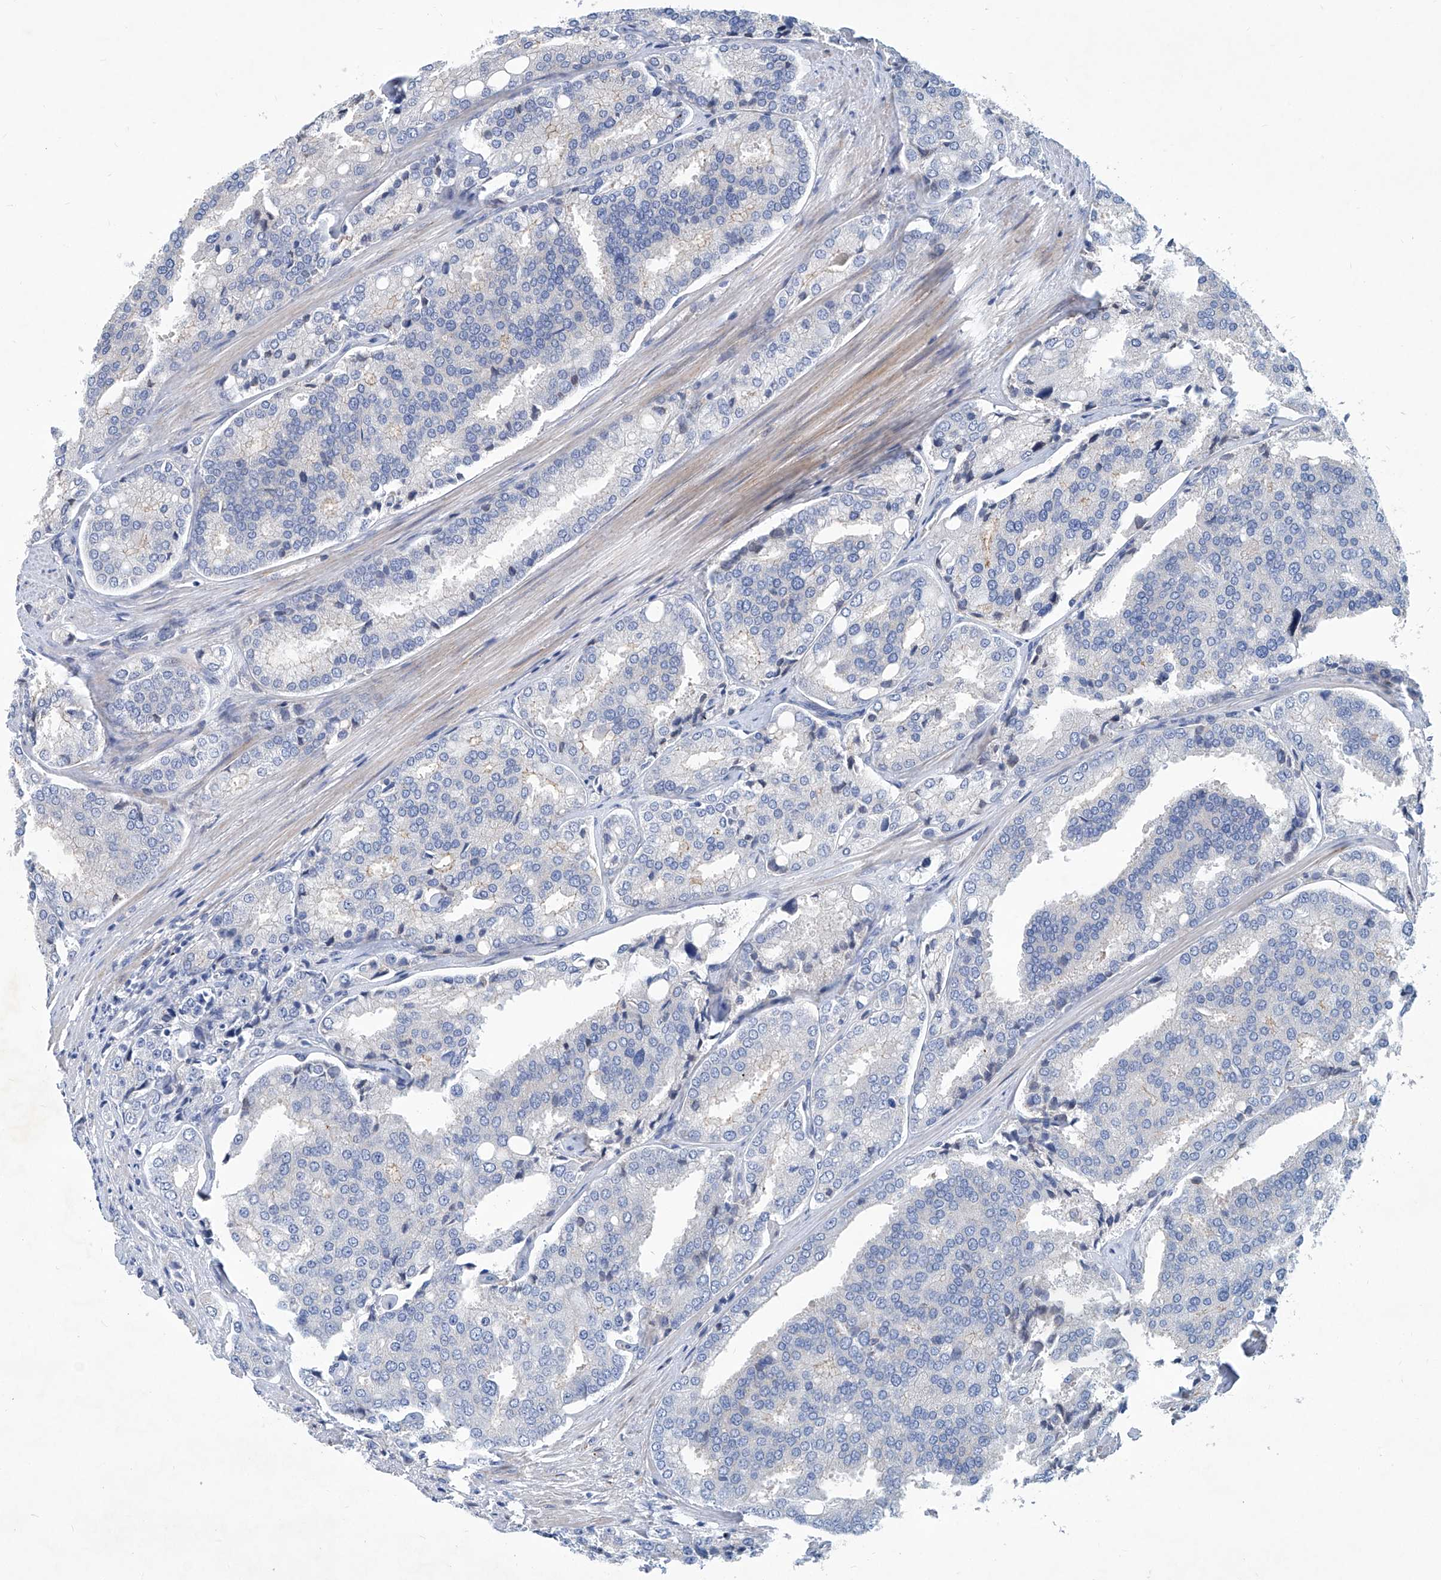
{"staining": {"intensity": "negative", "quantity": "none", "location": "none"}, "tissue": "prostate cancer", "cell_type": "Tumor cells", "image_type": "cancer", "snomed": [{"axis": "morphology", "description": "Adenocarcinoma, High grade"}, {"axis": "topography", "description": "Prostate"}], "caption": "IHC photomicrograph of adenocarcinoma (high-grade) (prostate) stained for a protein (brown), which exhibits no staining in tumor cells.", "gene": "FPR2", "patient": {"sex": "male", "age": 50}}